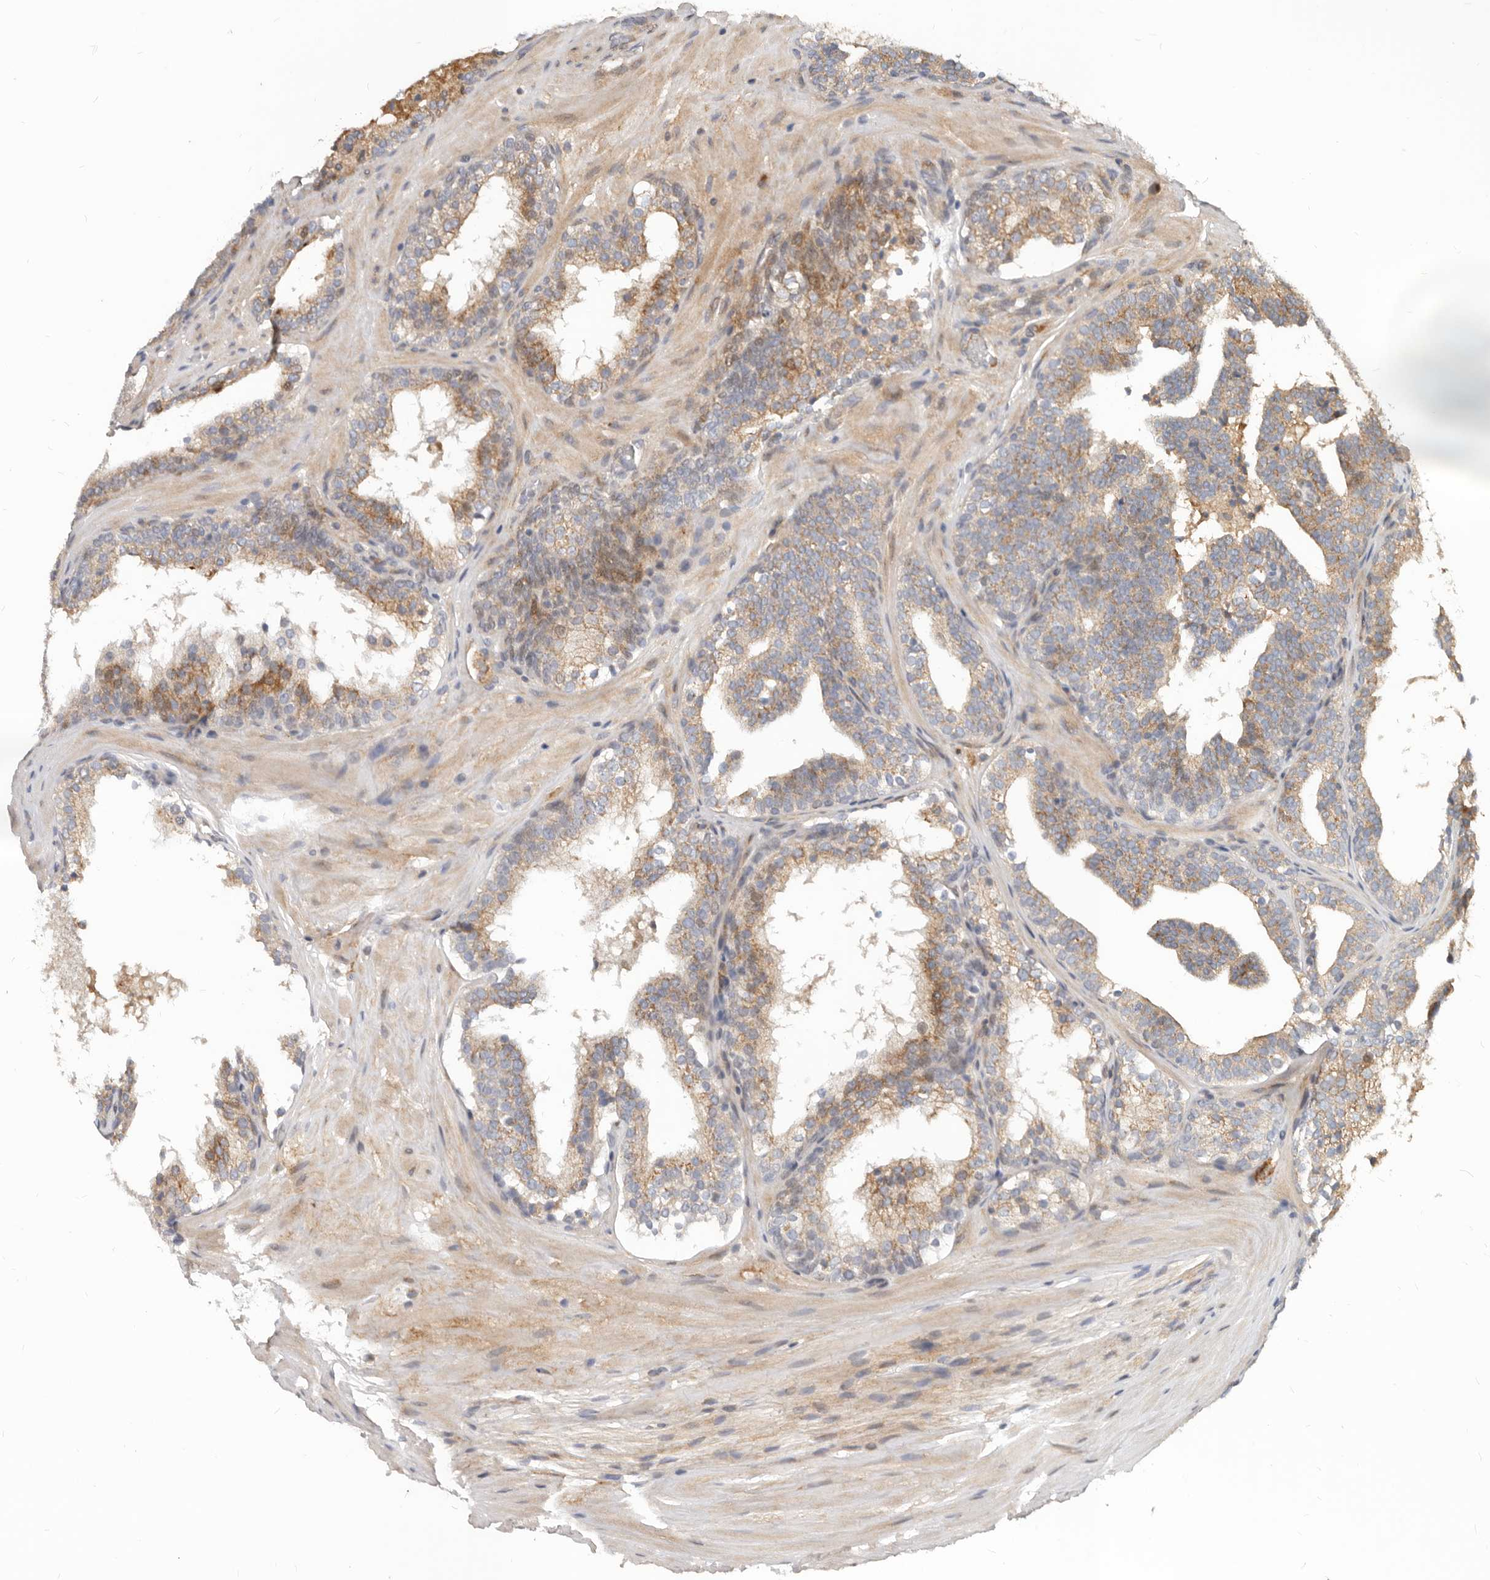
{"staining": {"intensity": "moderate", "quantity": "25%-75%", "location": "cytoplasmic/membranous"}, "tissue": "prostate cancer", "cell_type": "Tumor cells", "image_type": "cancer", "snomed": [{"axis": "morphology", "description": "Adenocarcinoma, High grade"}, {"axis": "topography", "description": "Prostate"}], "caption": "Prostate adenocarcinoma (high-grade) stained with DAB (3,3'-diaminobenzidine) immunohistochemistry (IHC) shows medium levels of moderate cytoplasmic/membranous staining in about 25%-75% of tumor cells.", "gene": "NPY4R", "patient": {"sex": "male", "age": 56}}